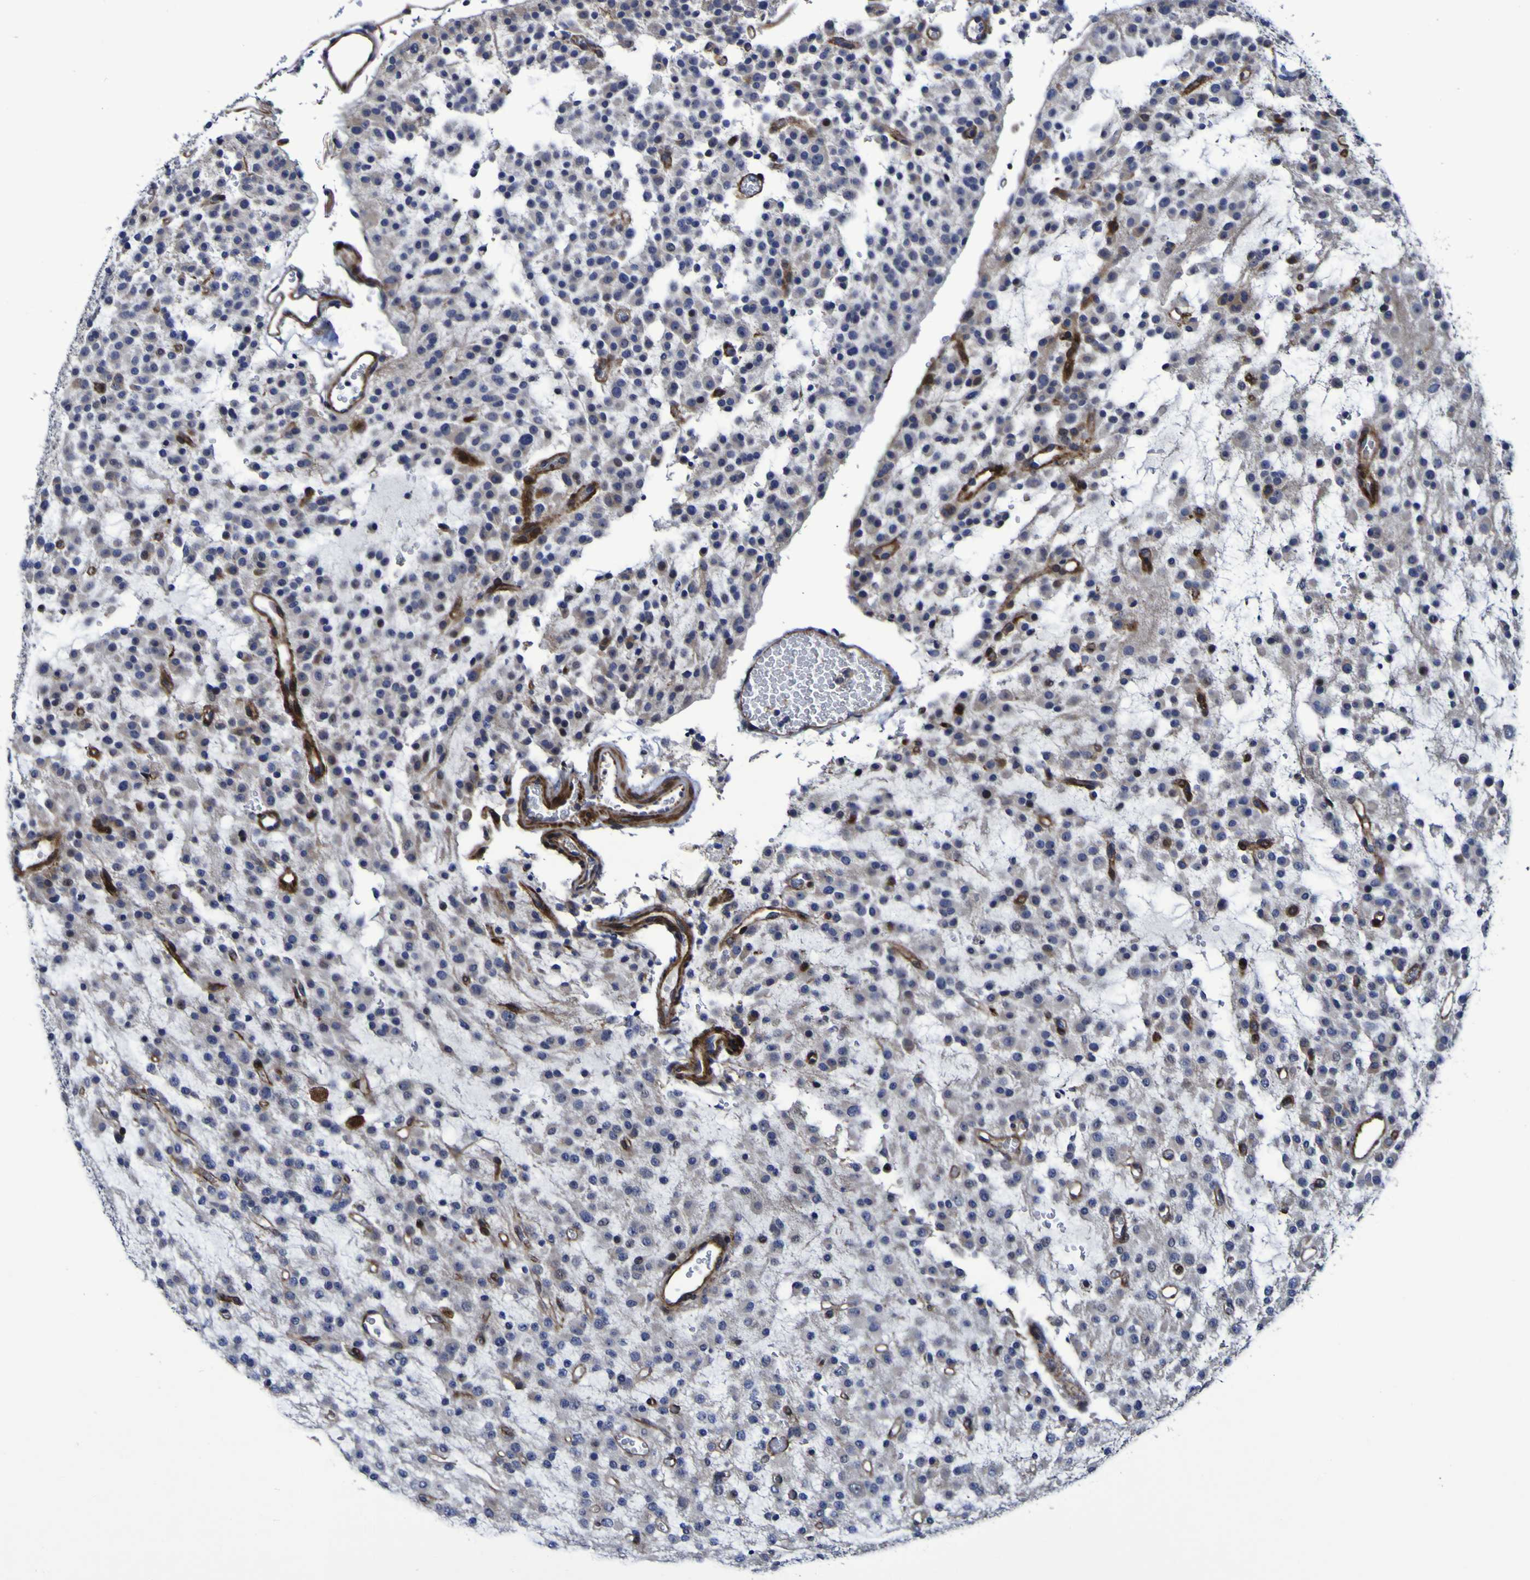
{"staining": {"intensity": "negative", "quantity": "none", "location": "none"}, "tissue": "glioma", "cell_type": "Tumor cells", "image_type": "cancer", "snomed": [{"axis": "morphology", "description": "Glioma, malignant, Low grade"}, {"axis": "topography", "description": "Brain"}], "caption": "Immunohistochemical staining of glioma shows no significant positivity in tumor cells.", "gene": "MGLL", "patient": {"sex": "male", "age": 38}}